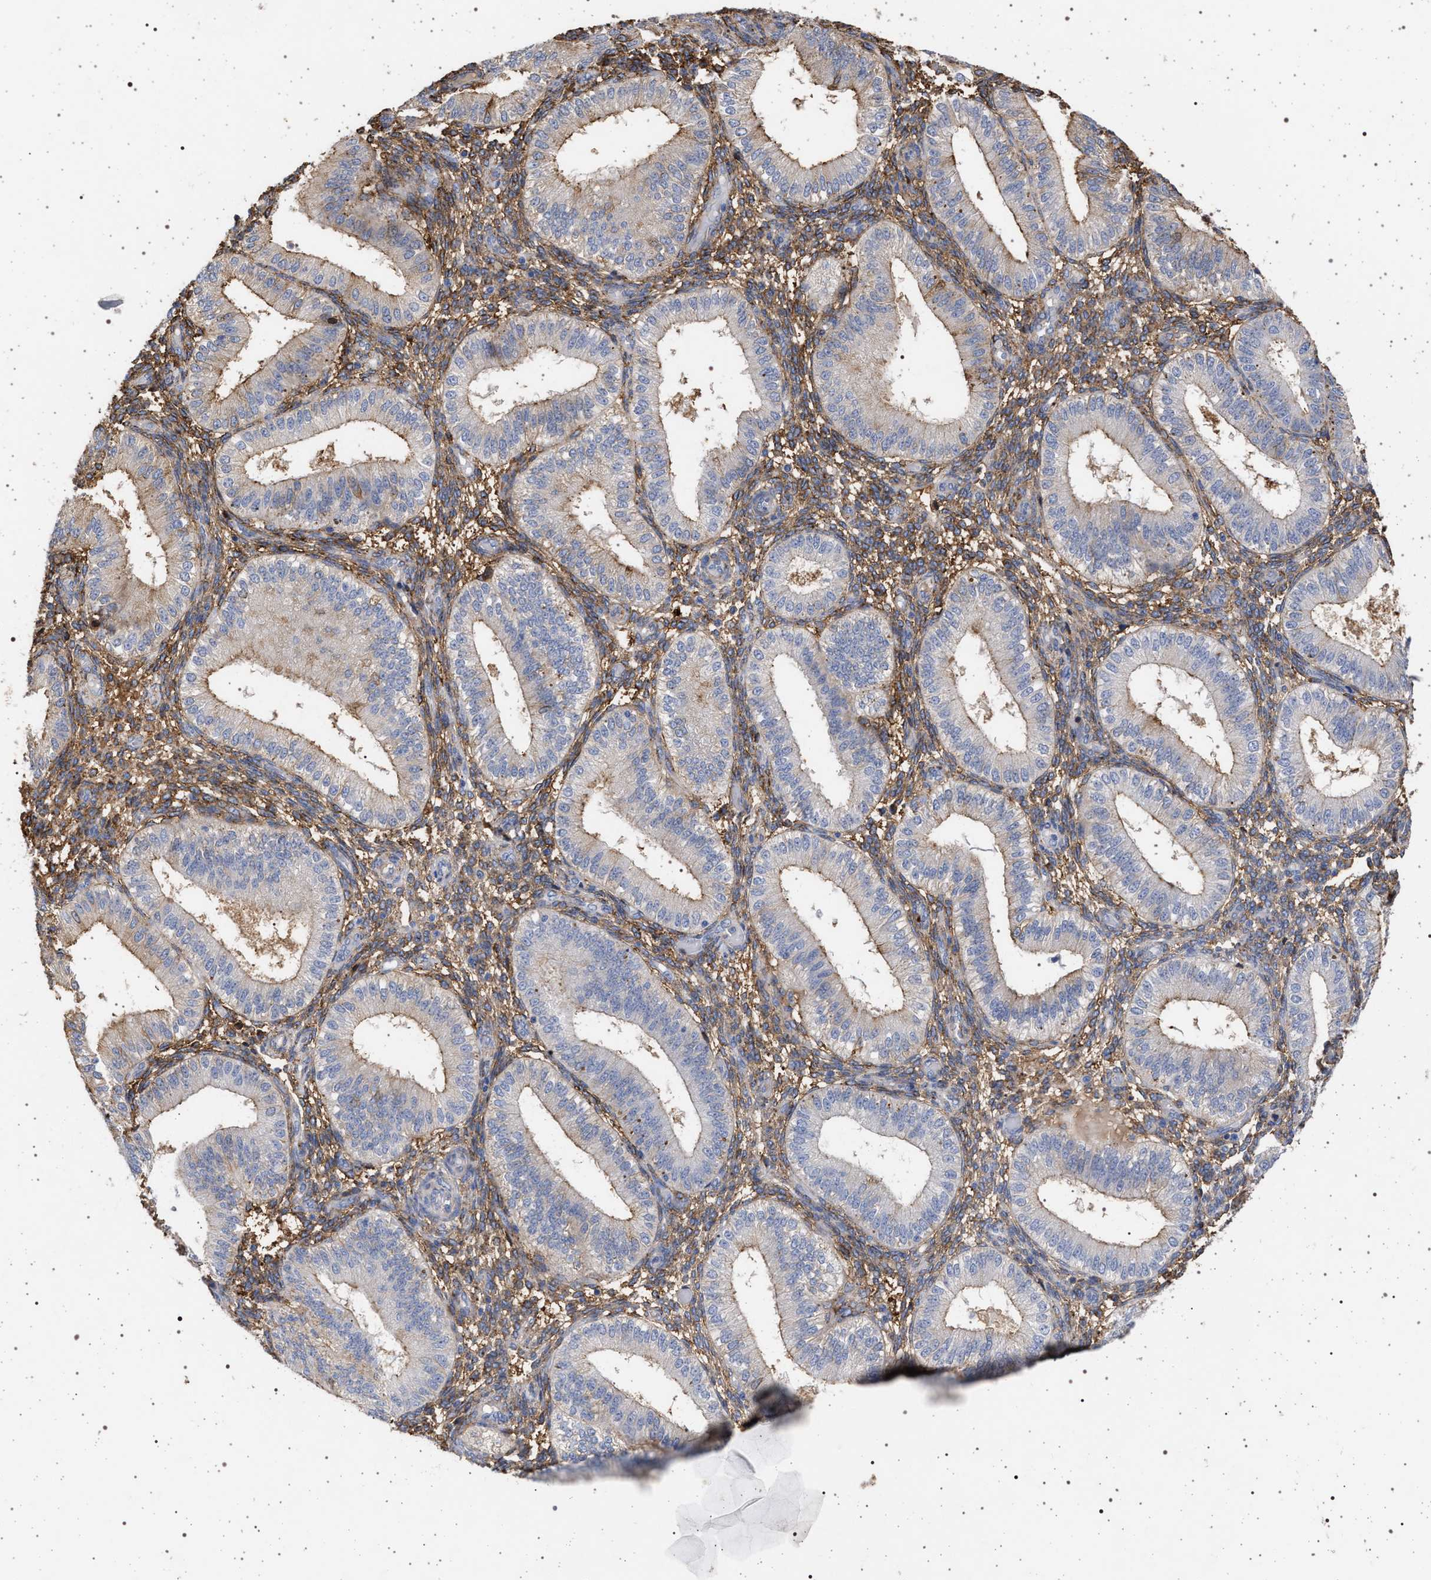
{"staining": {"intensity": "moderate", "quantity": "25%-75%", "location": "cytoplasmic/membranous"}, "tissue": "endometrium", "cell_type": "Cells in endometrial stroma", "image_type": "normal", "snomed": [{"axis": "morphology", "description": "Normal tissue, NOS"}, {"axis": "topography", "description": "Endometrium"}], "caption": "Endometrium stained for a protein reveals moderate cytoplasmic/membranous positivity in cells in endometrial stroma. The staining was performed using DAB (3,3'-diaminobenzidine), with brown indicating positive protein expression. Nuclei are stained blue with hematoxylin.", "gene": "PLG", "patient": {"sex": "female", "age": 39}}